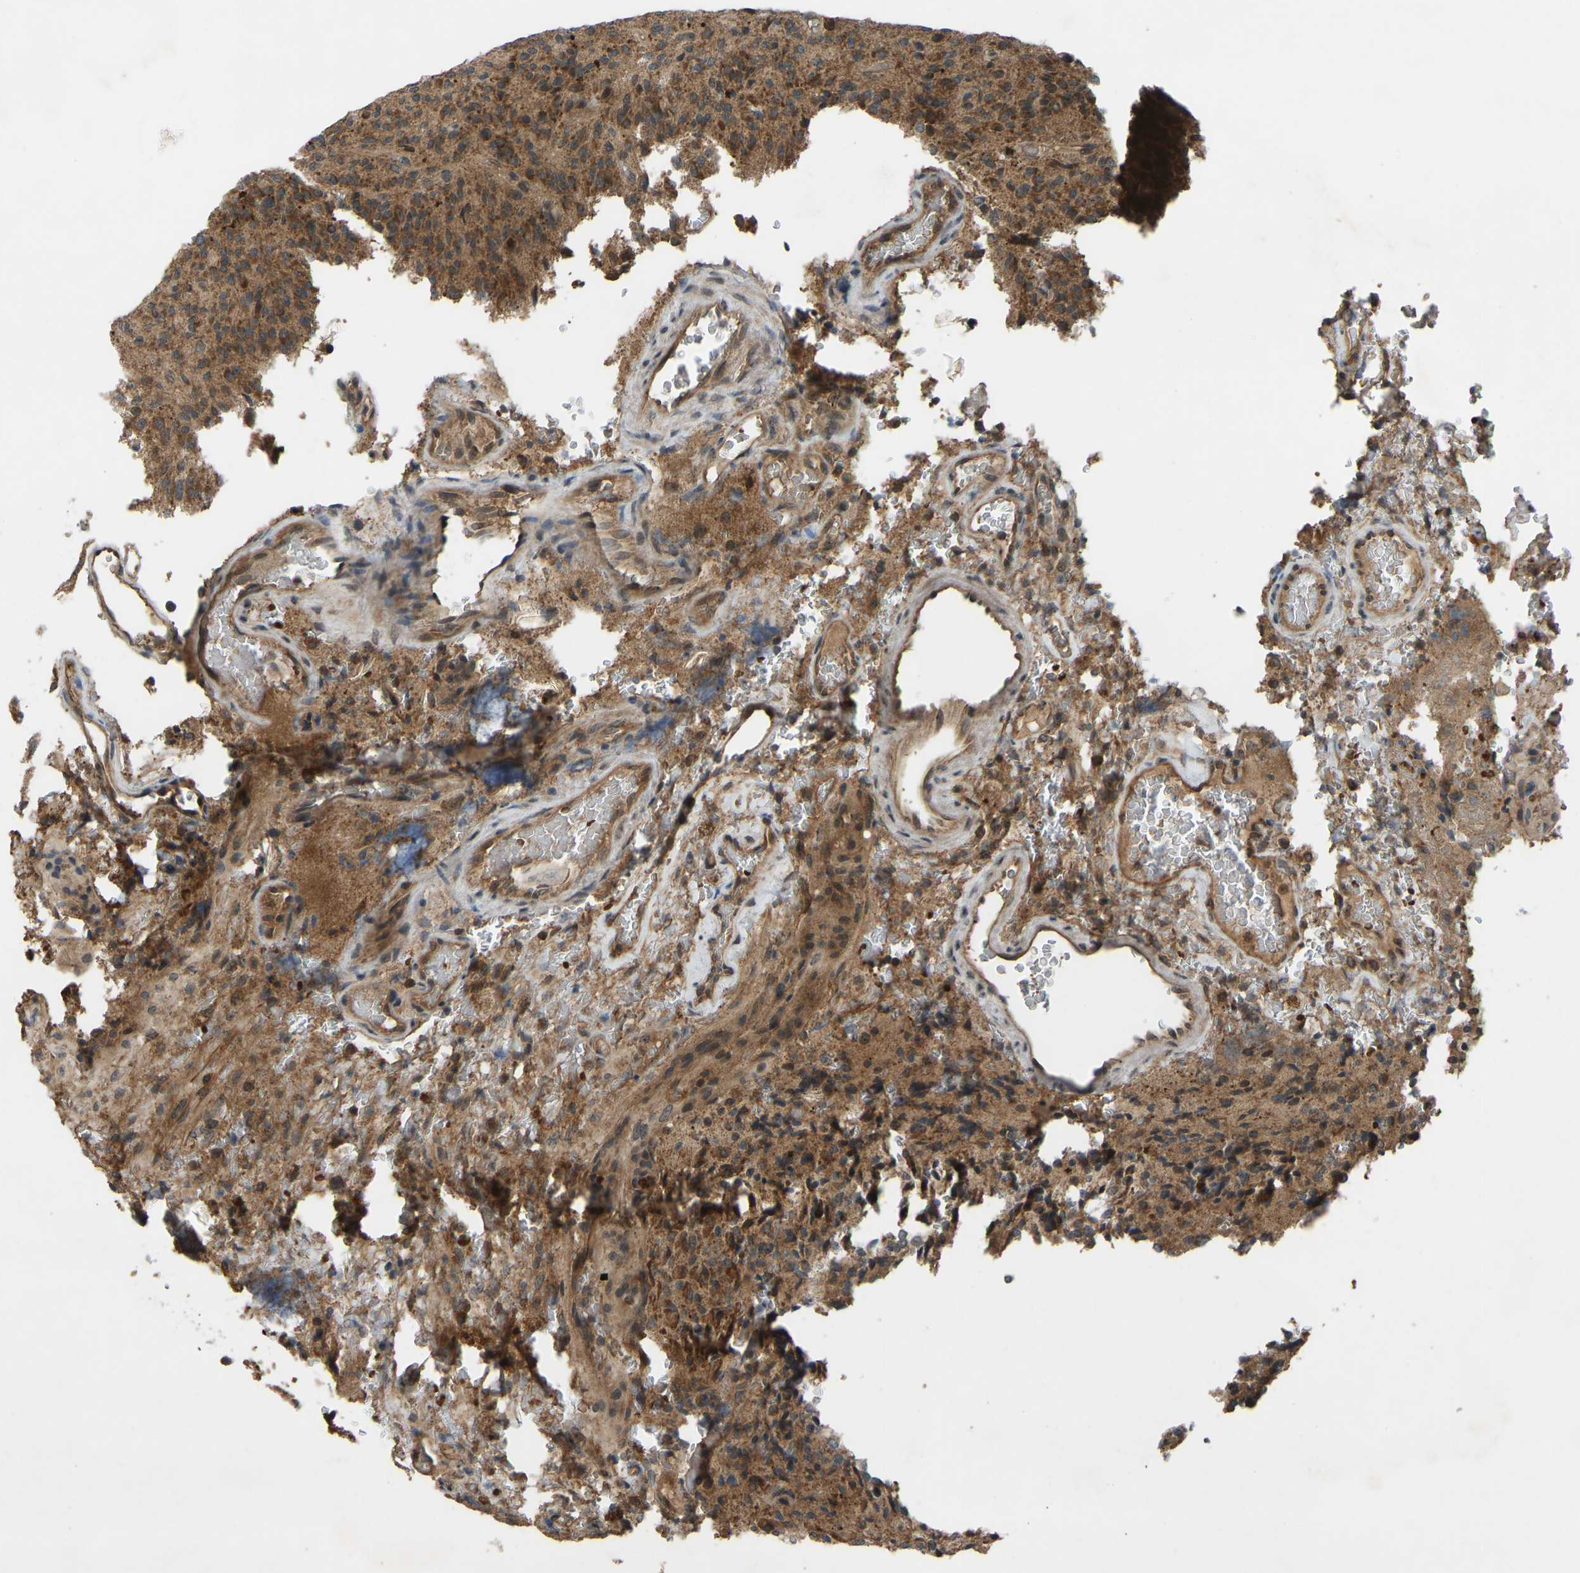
{"staining": {"intensity": "moderate", "quantity": ">75%", "location": "cytoplasmic/membranous"}, "tissue": "glioma", "cell_type": "Tumor cells", "image_type": "cancer", "snomed": [{"axis": "morphology", "description": "Glioma, malignant, High grade"}, {"axis": "topography", "description": "Brain"}], "caption": "An immunohistochemistry (IHC) micrograph of neoplastic tissue is shown. Protein staining in brown labels moderate cytoplasmic/membranous positivity in malignant glioma (high-grade) within tumor cells.", "gene": "ZNF71", "patient": {"sex": "male", "age": 34}}